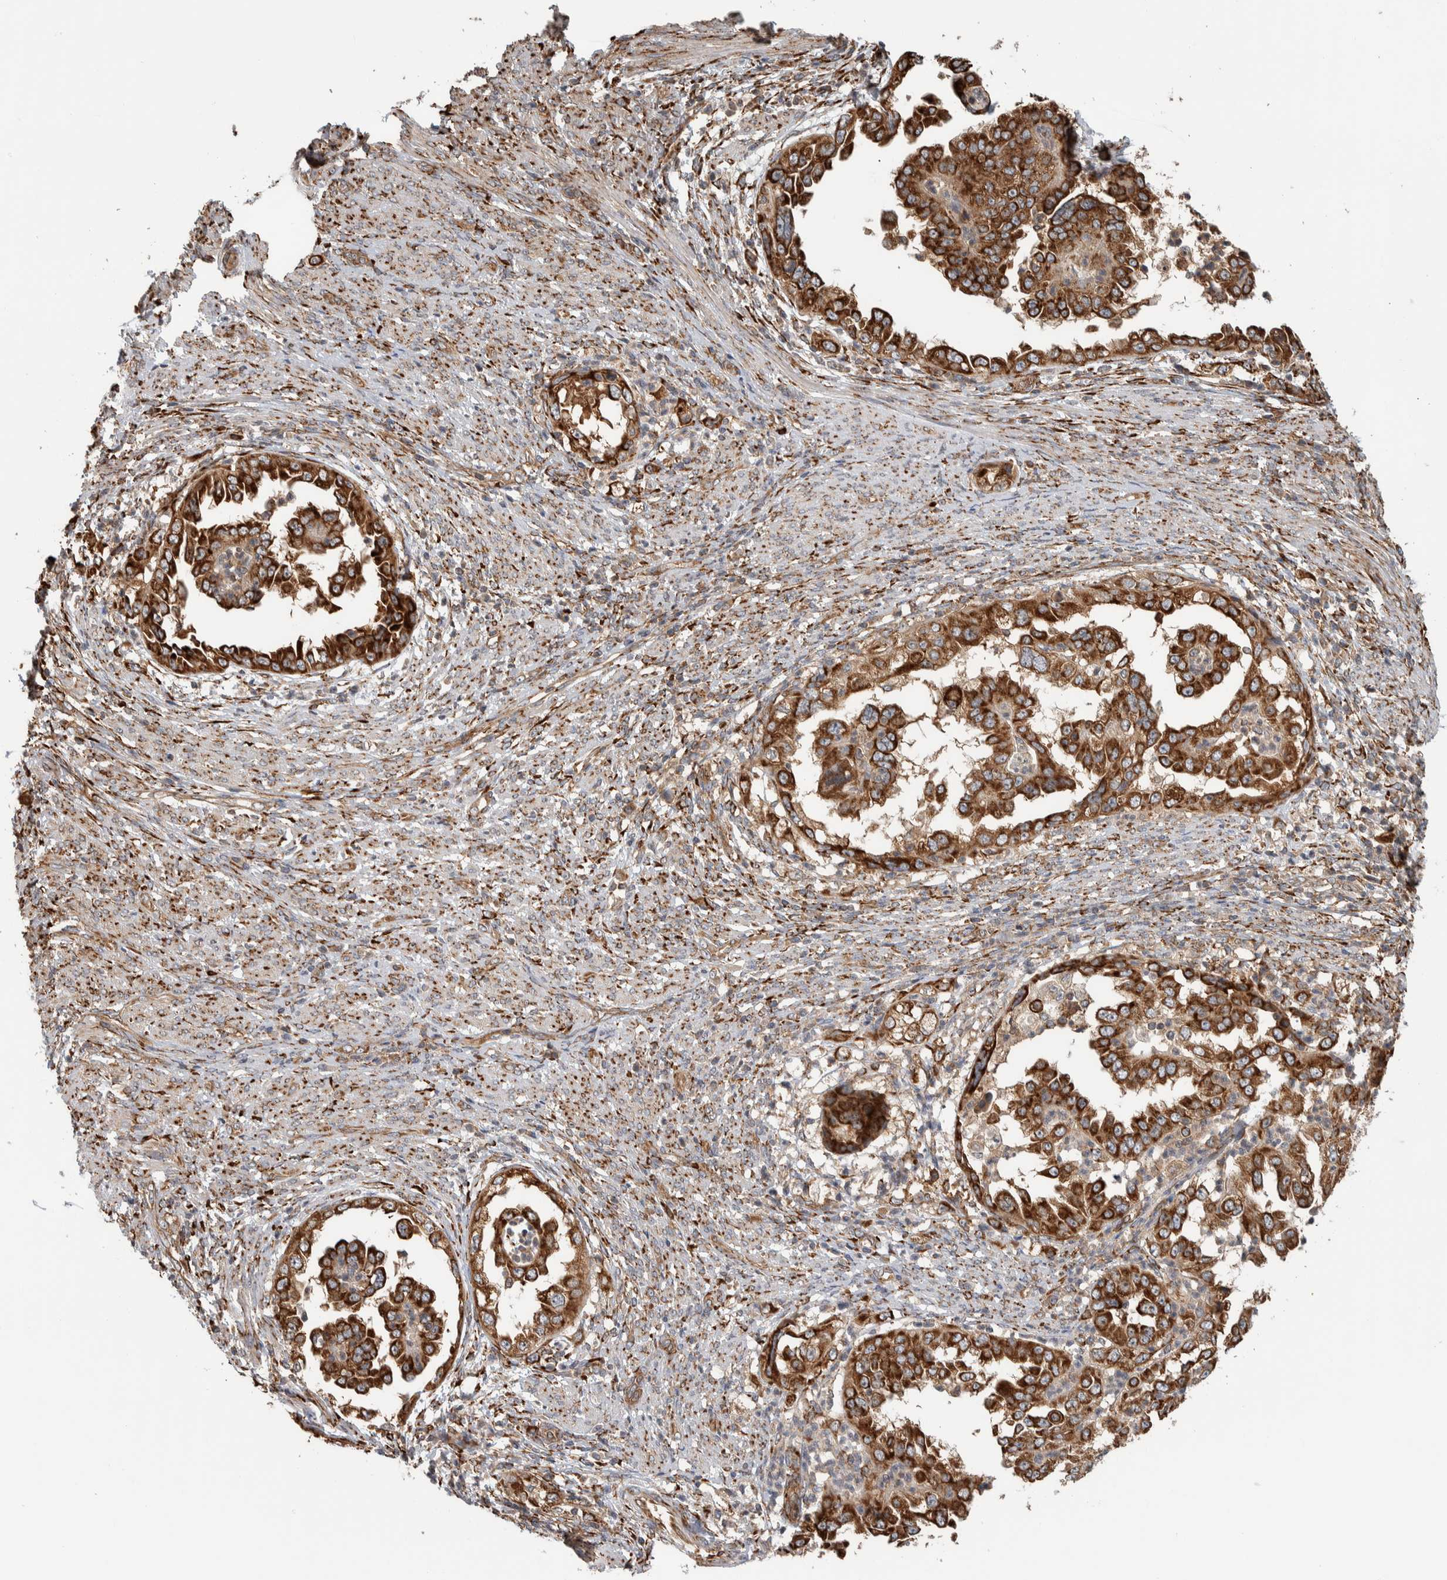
{"staining": {"intensity": "strong", "quantity": ">75%", "location": "cytoplasmic/membranous"}, "tissue": "endometrial cancer", "cell_type": "Tumor cells", "image_type": "cancer", "snomed": [{"axis": "morphology", "description": "Adenocarcinoma, NOS"}, {"axis": "topography", "description": "Endometrium"}], "caption": "The immunohistochemical stain labels strong cytoplasmic/membranous staining in tumor cells of adenocarcinoma (endometrial) tissue.", "gene": "EIF3H", "patient": {"sex": "female", "age": 85}}